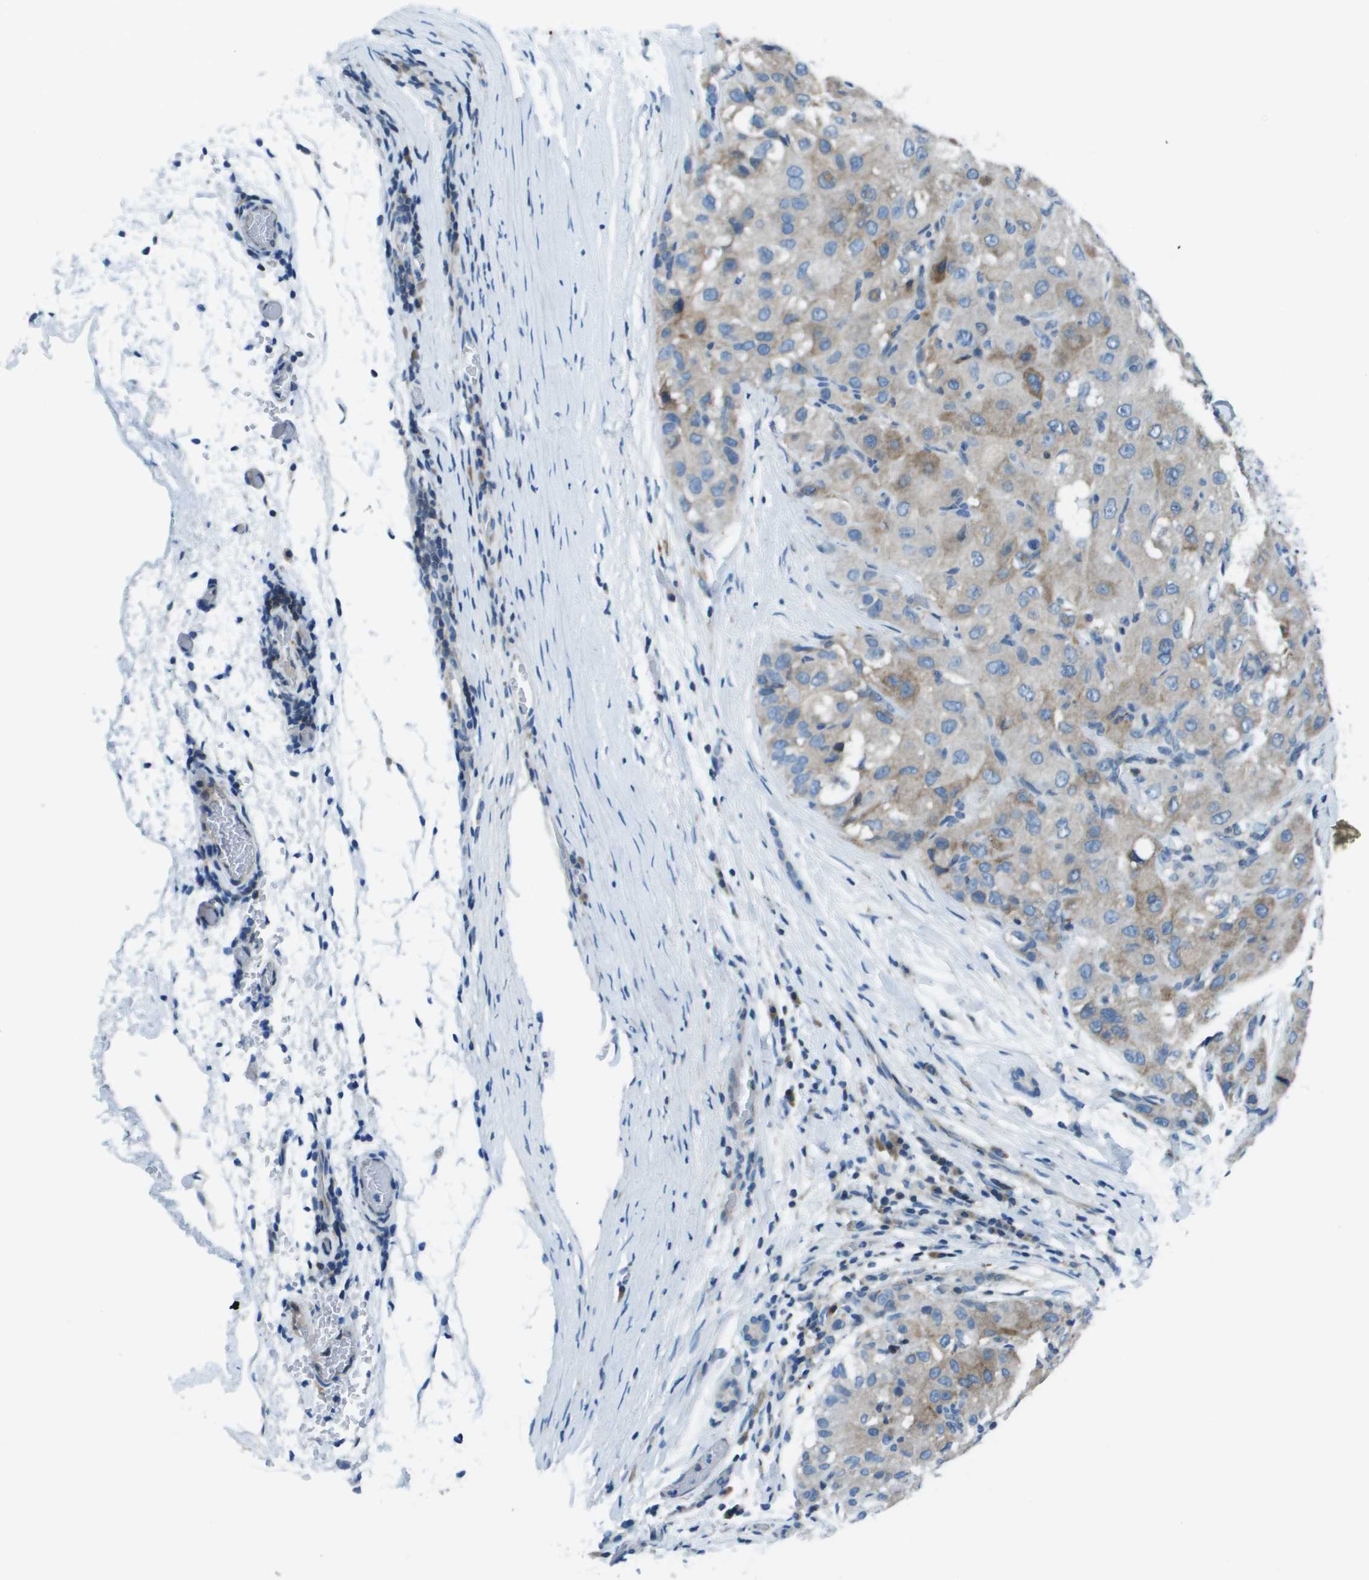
{"staining": {"intensity": "weak", "quantity": "<25%", "location": "cytoplasmic/membranous"}, "tissue": "liver cancer", "cell_type": "Tumor cells", "image_type": "cancer", "snomed": [{"axis": "morphology", "description": "Carcinoma, Hepatocellular, NOS"}, {"axis": "topography", "description": "Liver"}], "caption": "A high-resolution image shows immunohistochemistry staining of liver hepatocellular carcinoma, which reveals no significant staining in tumor cells.", "gene": "STIP1", "patient": {"sex": "male", "age": 80}}